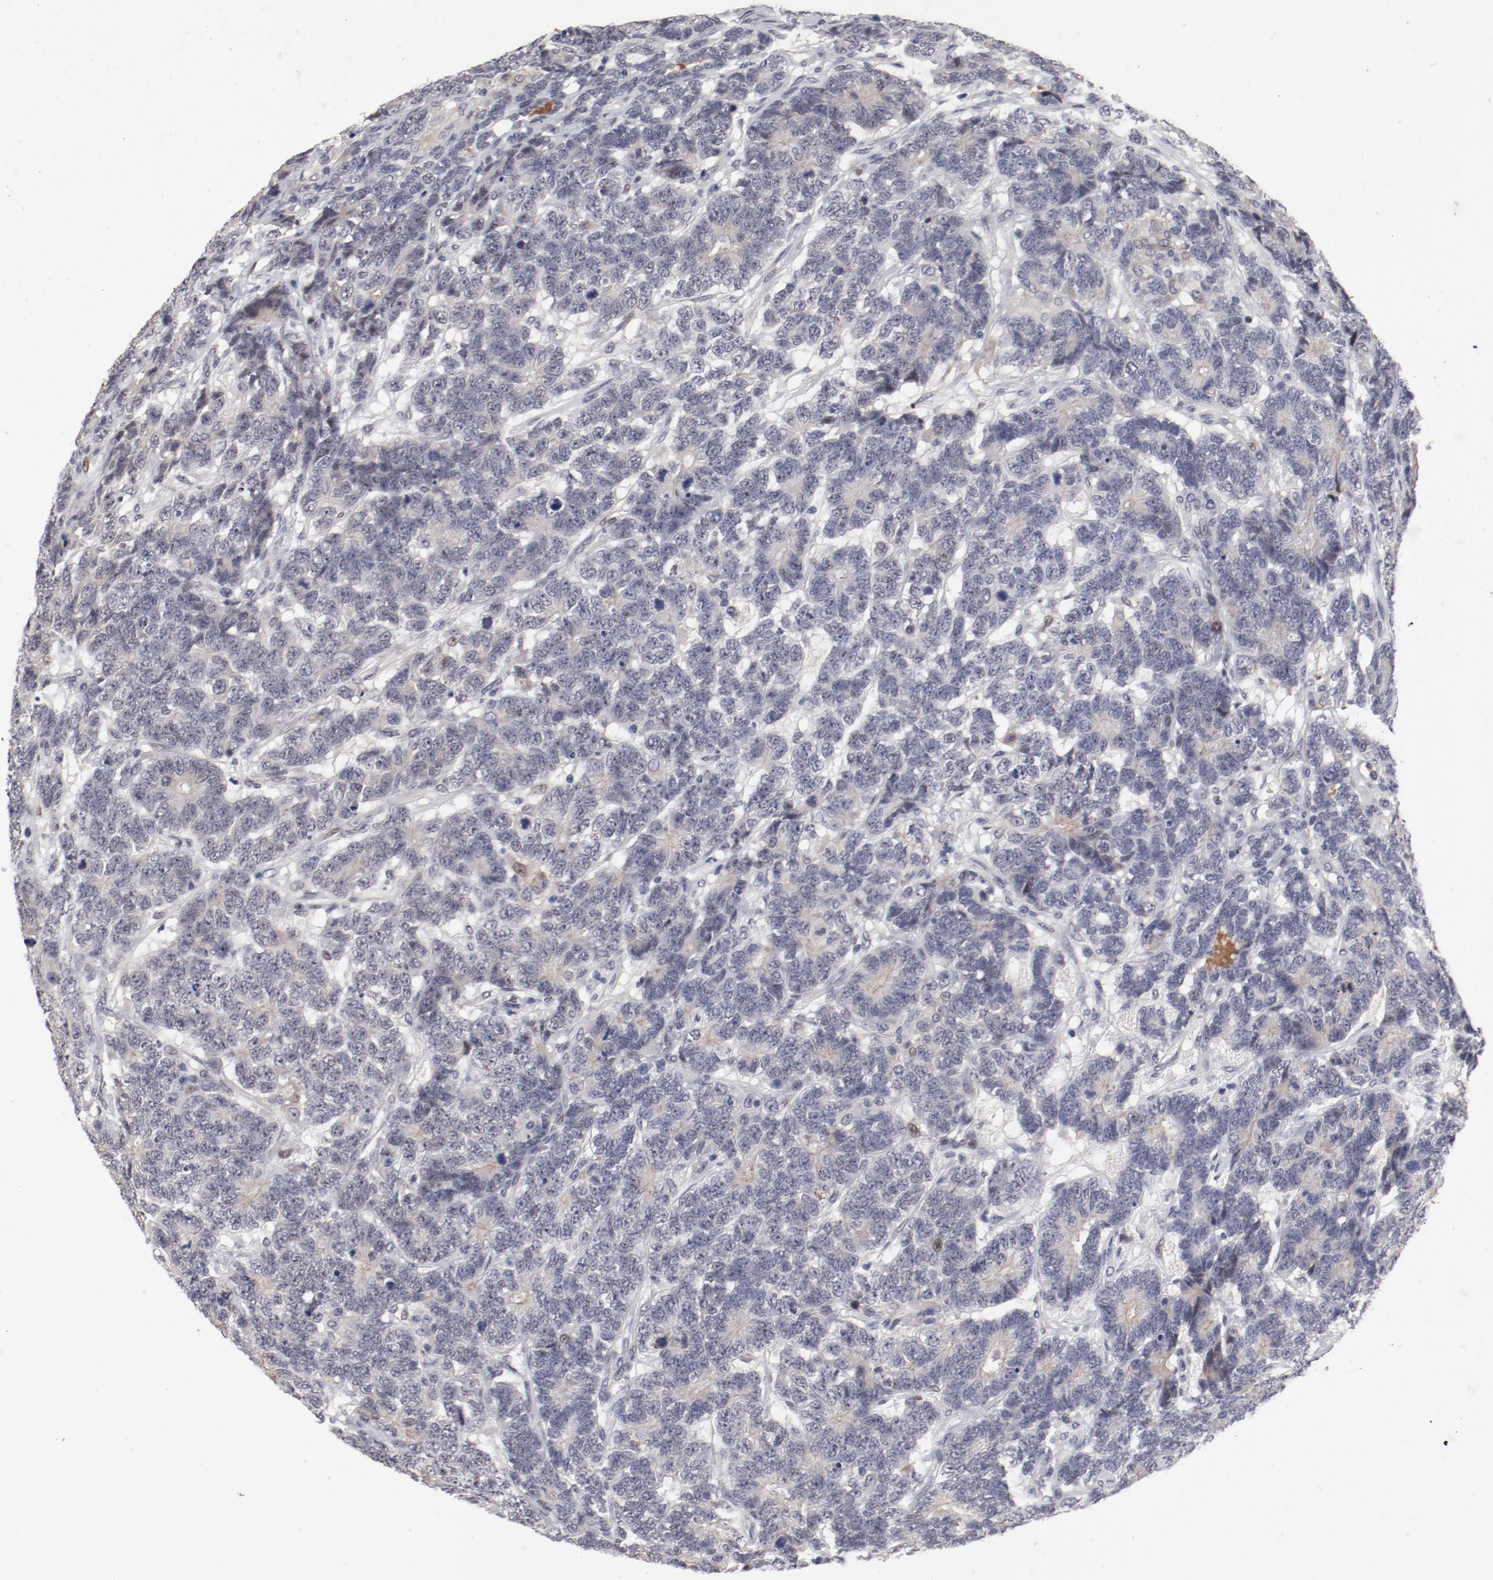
{"staining": {"intensity": "negative", "quantity": "none", "location": "none"}, "tissue": "testis cancer", "cell_type": "Tumor cells", "image_type": "cancer", "snomed": [{"axis": "morphology", "description": "Carcinoma, Embryonal, NOS"}, {"axis": "topography", "description": "Testis"}], "caption": "DAB immunohistochemical staining of testis cancer (embryonal carcinoma) exhibits no significant positivity in tumor cells.", "gene": "FSCB", "patient": {"sex": "male", "age": 26}}